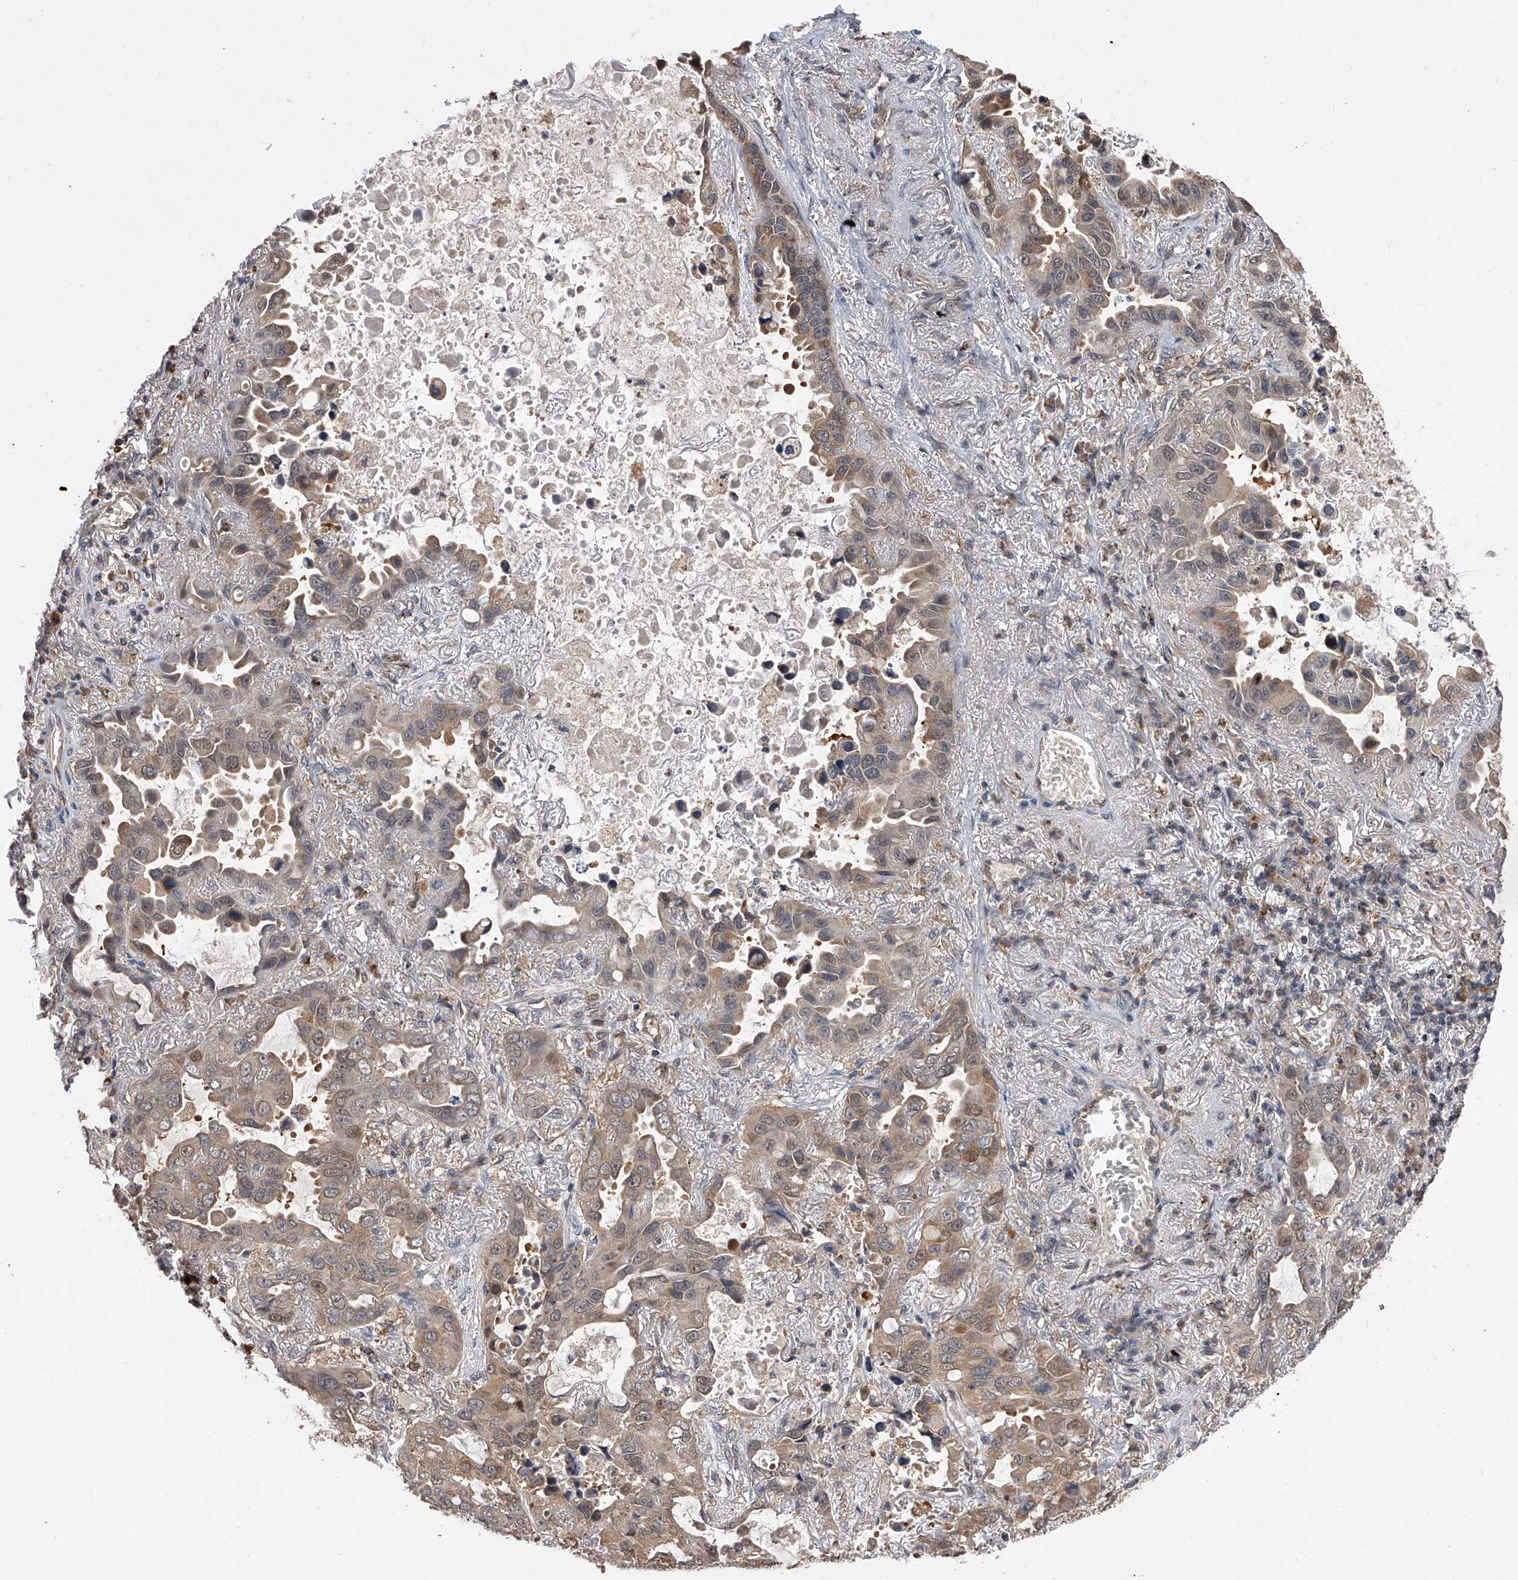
{"staining": {"intensity": "weak", "quantity": ">75%", "location": "cytoplasmic/membranous"}, "tissue": "lung cancer", "cell_type": "Tumor cells", "image_type": "cancer", "snomed": [{"axis": "morphology", "description": "Adenocarcinoma, NOS"}, {"axis": "topography", "description": "Lung"}], "caption": "Immunohistochemical staining of human adenocarcinoma (lung) exhibits weak cytoplasmic/membranous protein positivity in about >75% of tumor cells. Using DAB (3,3'-diaminobenzidine) (brown) and hematoxylin (blue) stains, captured at high magnification using brightfield microscopy.", "gene": "GMDS", "patient": {"sex": "male", "age": 64}}